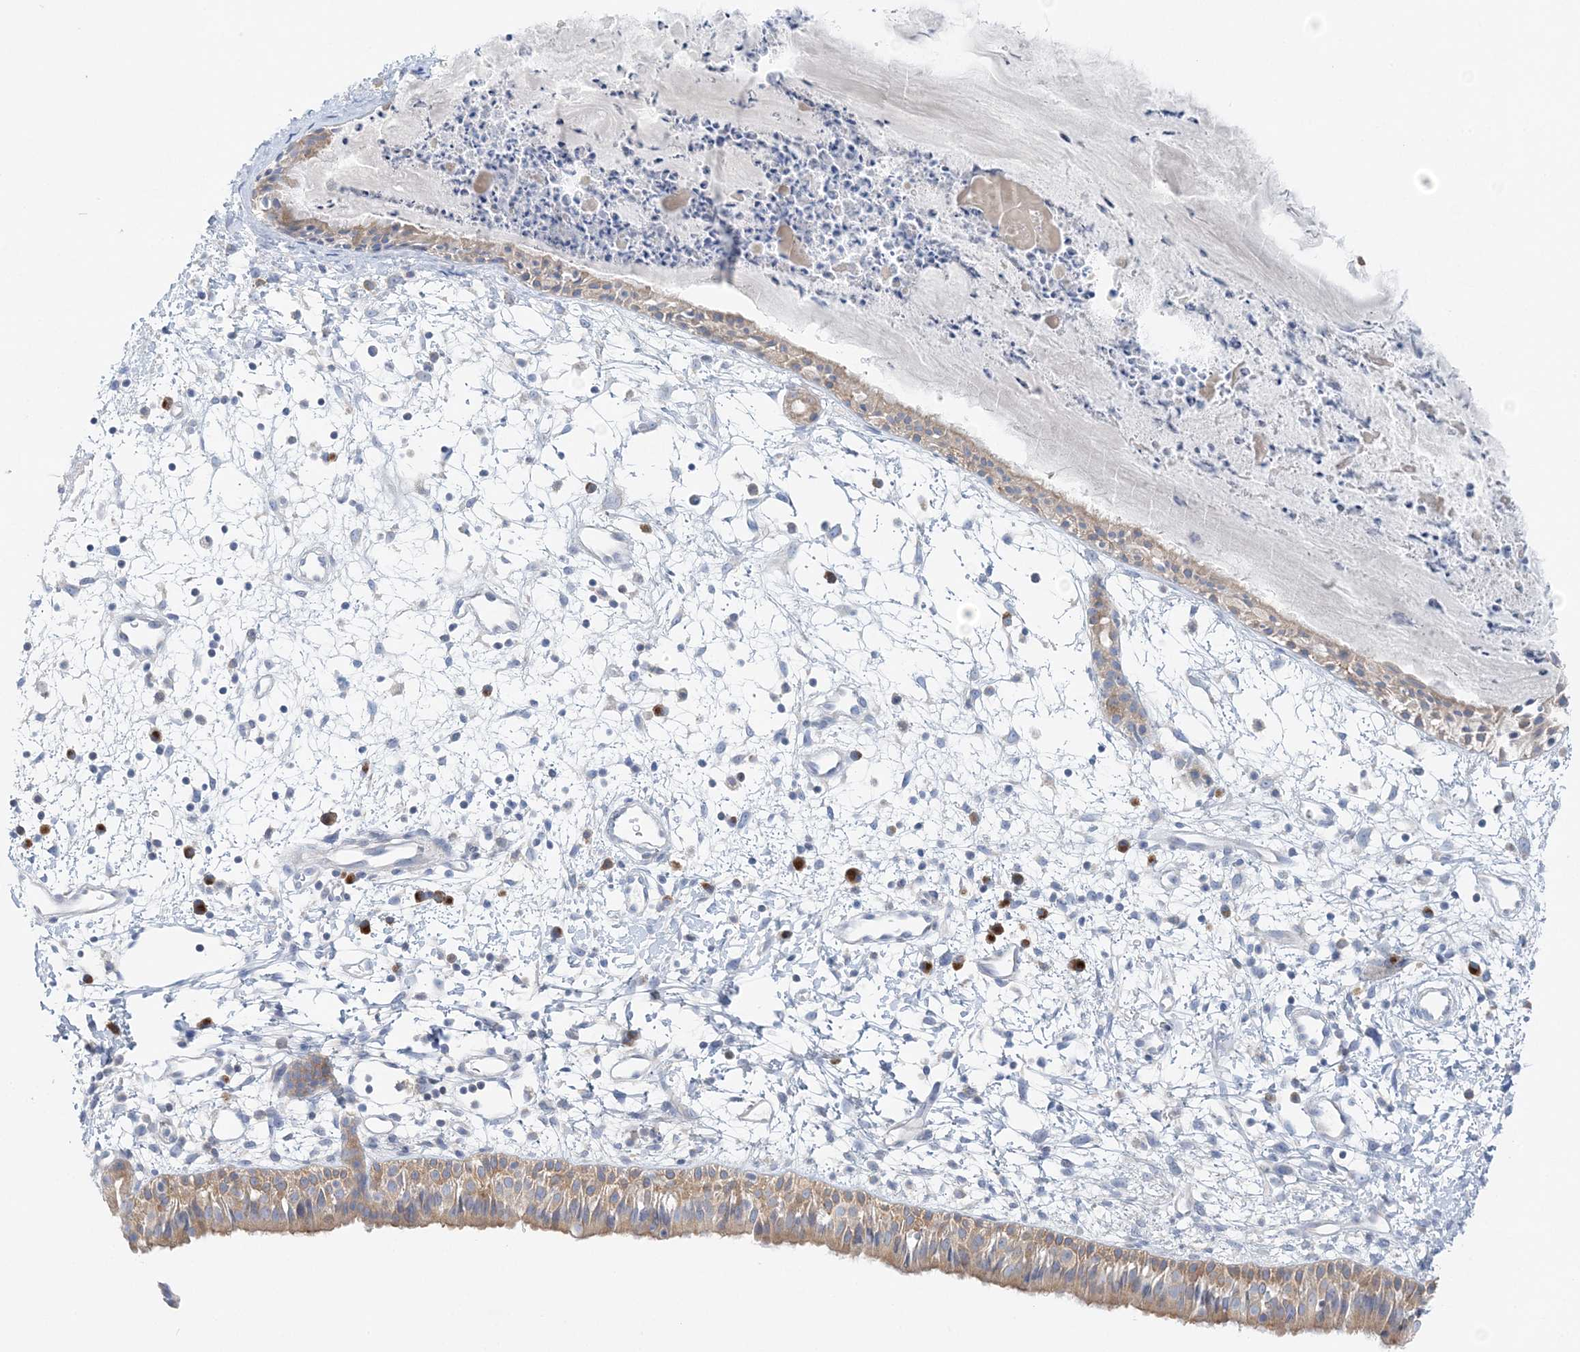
{"staining": {"intensity": "weak", "quantity": "25%-75%", "location": "cytoplasmic/membranous"}, "tissue": "nasopharynx", "cell_type": "Respiratory epithelial cells", "image_type": "normal", "snomed": [{"axis": "morphology", "description": "Normal tissue, NOS"}, {"axis": "topography", "description": "Nasopharynx"}], "caption": "Immunohistochemical staining of normal human nasopharynx displays 25%-75% levels of weak cytoplasmic/membranous protein positivity in about 25%-75% of respiratory epithelial cells. (Brightfield microscopy of DAB IHC at high magnification).", "gene": "SLC5A6", "patient": {"sex": "male", "age": 22}}